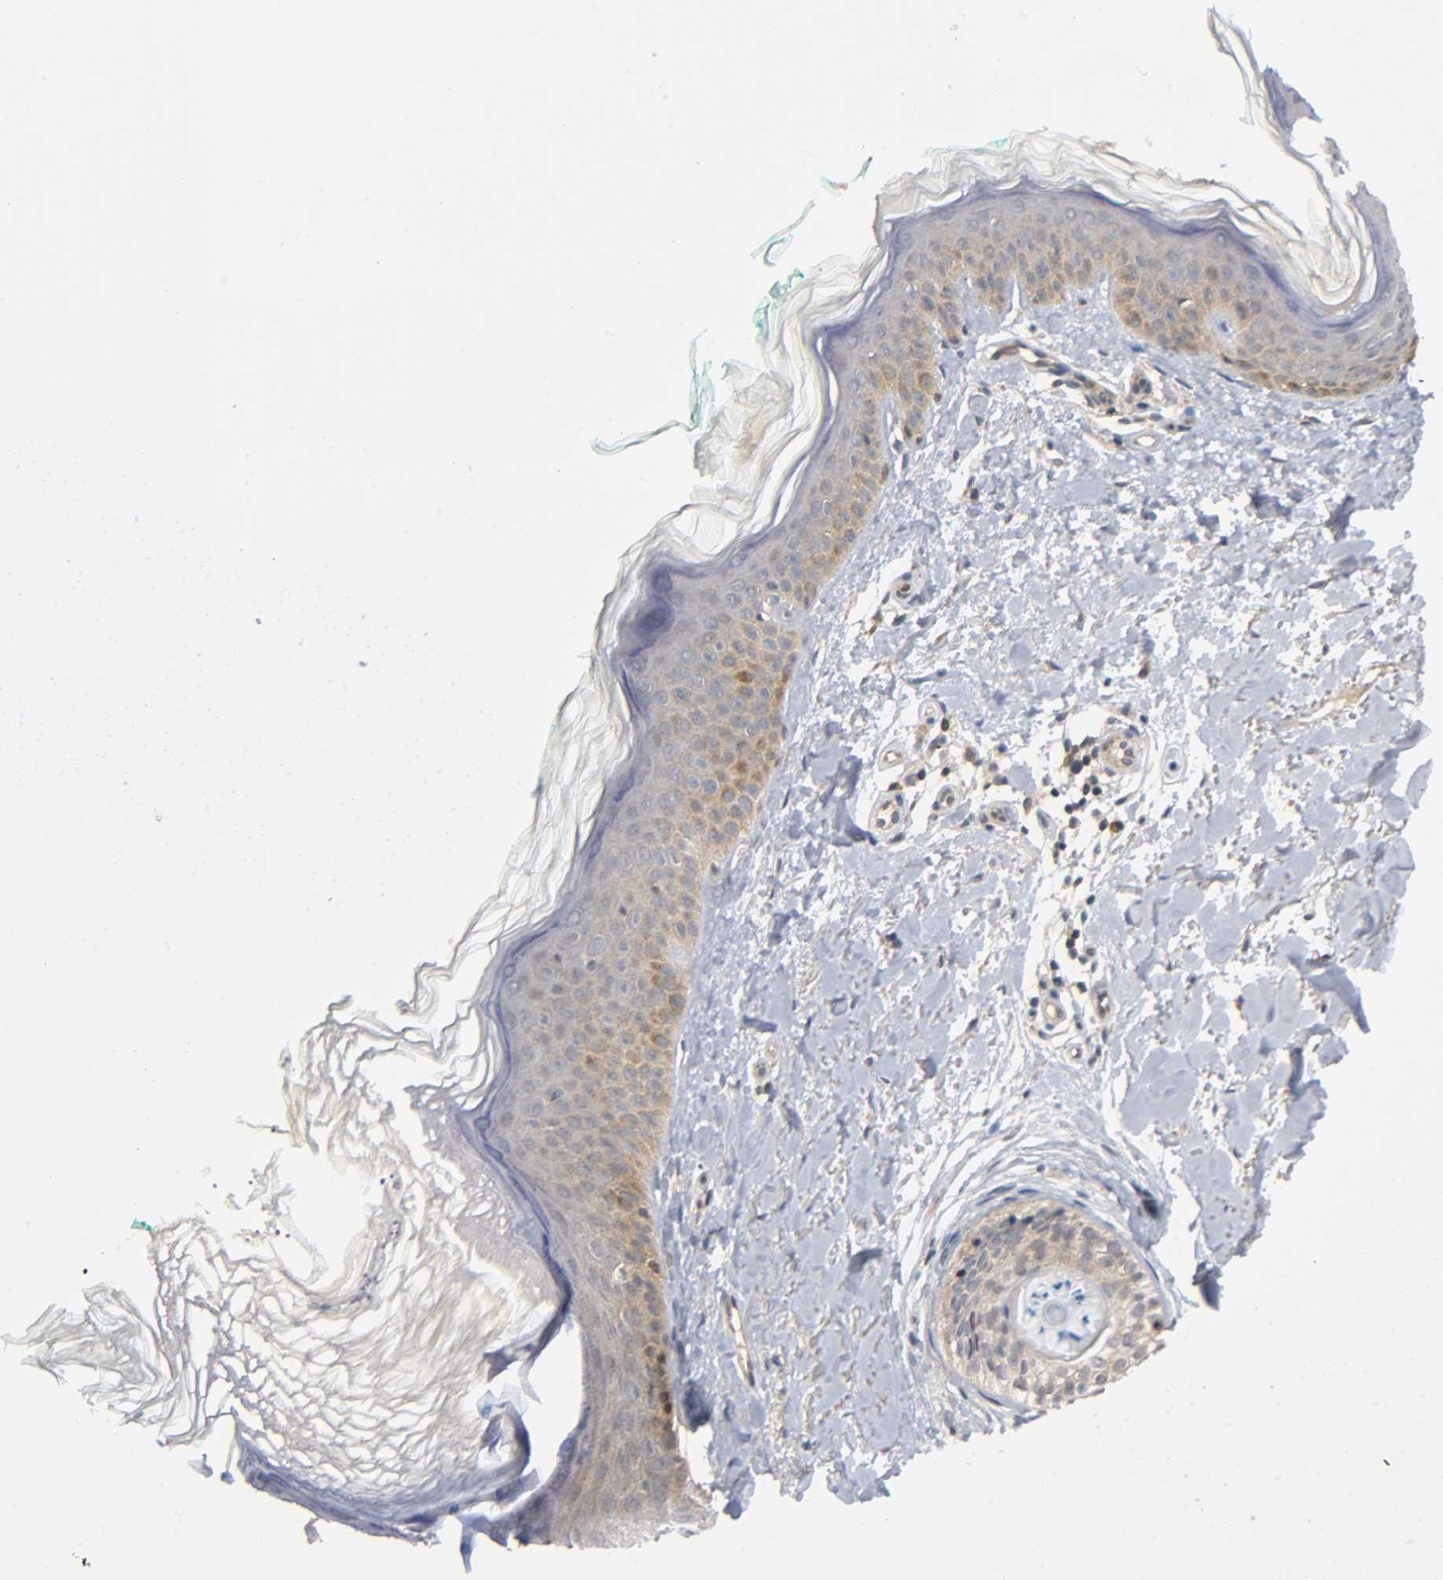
{"staining": {"intensity": "weak", "quantity": ">75%", "location": "cytoplasmic/membranous"}, "tissue": "skin", "cell_type": "Fibroblasts", "image_type": "normal", "snomed": [{"axis": "morphology", "description": "Normal tissue, NOS"}, {"axis": "topography", "description": "Skin"}], "caption": "DAB (3,3'-diaminobenzidine) immunohistochemical staining of normal skin exhibits weak cytoplasmic/membranous protein staining in about >75% of fibroblasts. The staining was performed using DAB (3,3'-diaminobenzidine), with brown indicating positive protein expression. Nuclei are stained blue with hematoxylin.", "gene": "MAPK8", "patient": {"sex": "male", "age": 71}}